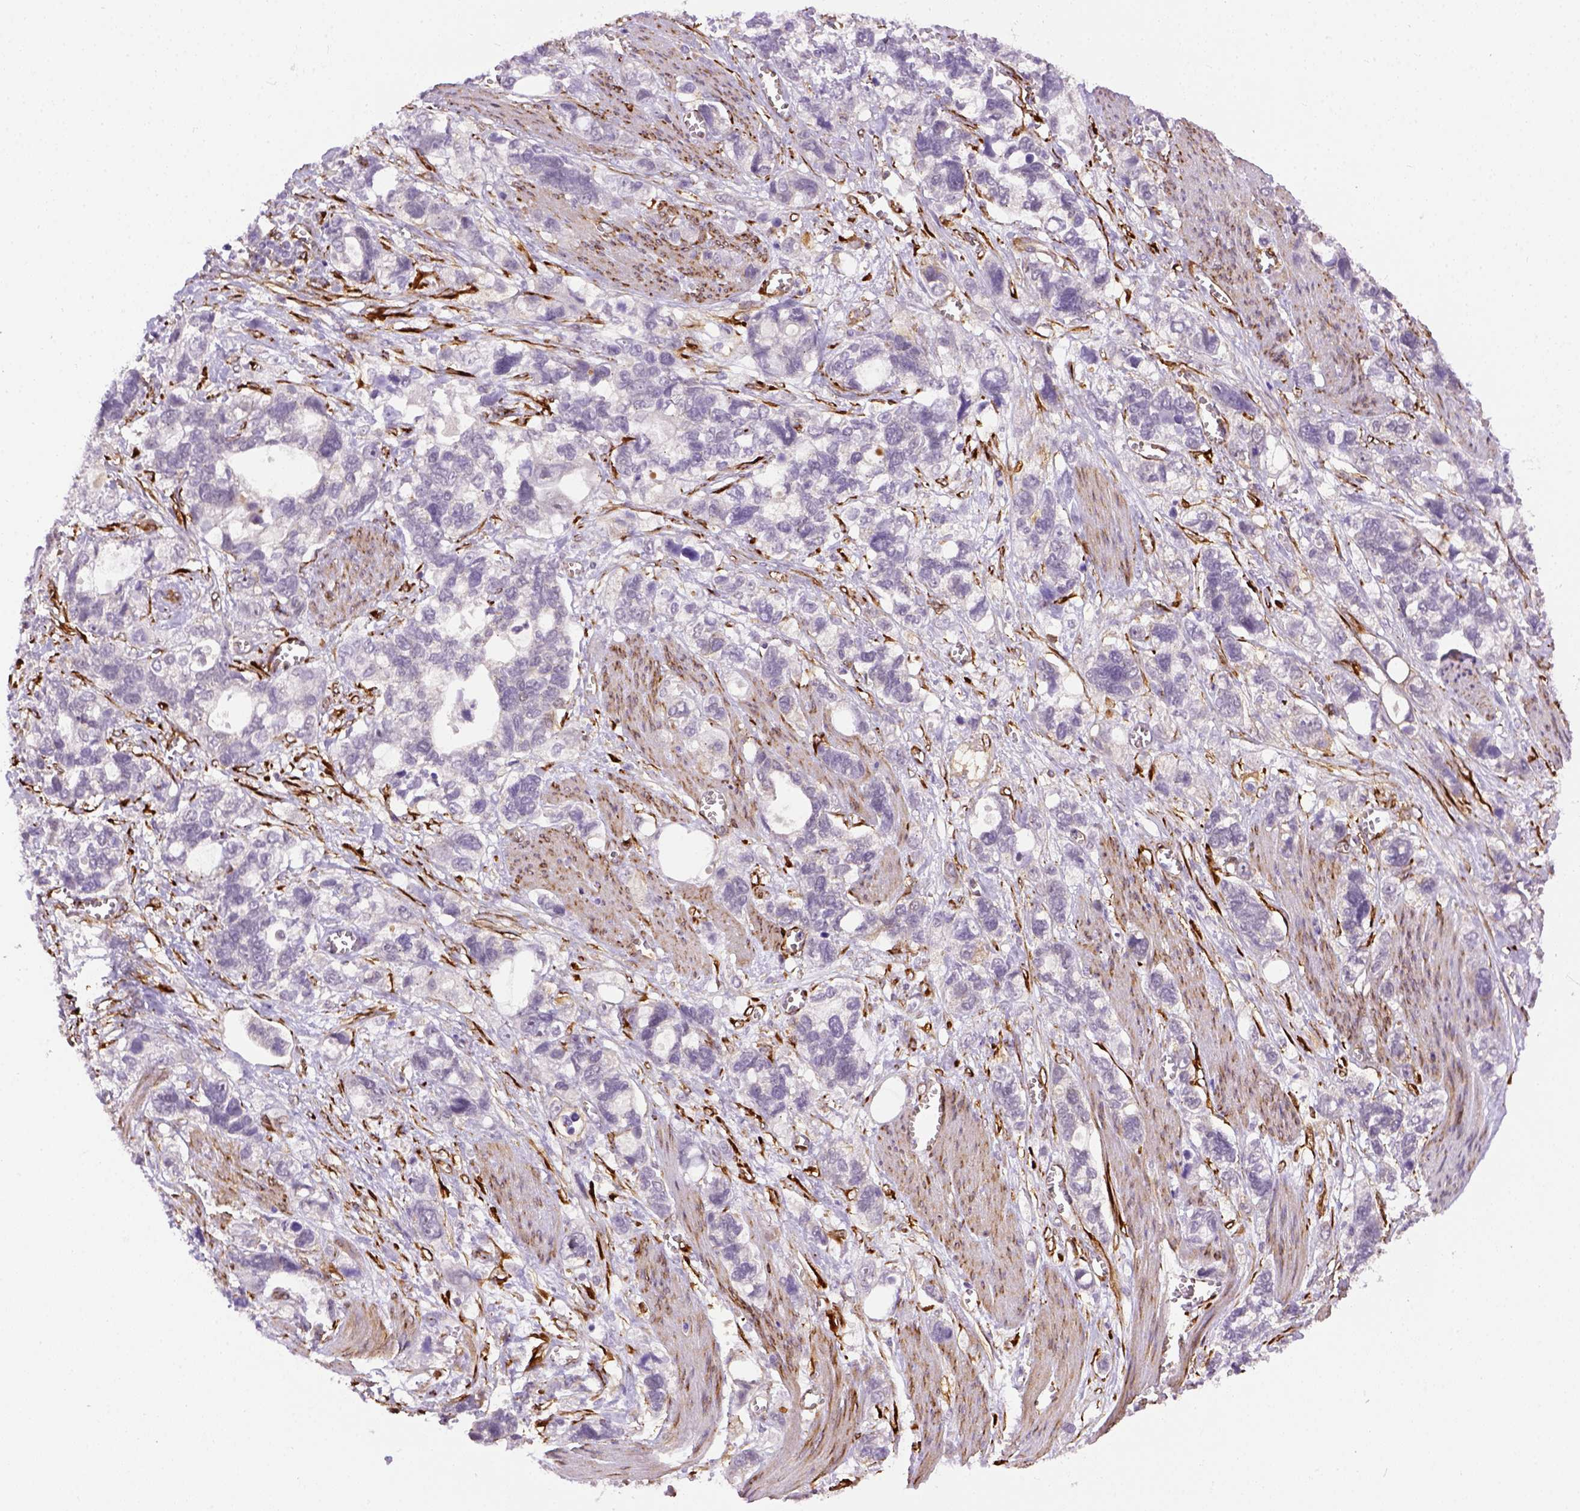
{"staining": {"intensity": "negative", "quantity": "none", "location": "none"}, "tissue": "stomach cancer", "cell_type": "Tumor cells", "image_type": "cancer", "snomed": [{"axis": "morphology", "description": "Adenocarcinoma, NOS"}, {"axis": "topography", "description": "Stomach, upper"}], "caption": "IHC image of neoplastic tissue: adenocarcinoma (stomach) stained with DAB demonstrates no significant protein staining in tumor cells. Brightfield microscopy of immunohistochemistry (IHC) stained with DAB (3,3'-diaminobenzidine) (brown) and hematoxylin (blue), captured at high magnification.", "gene": "KAZN", "patient": {"sex": "female", "age": 81}}